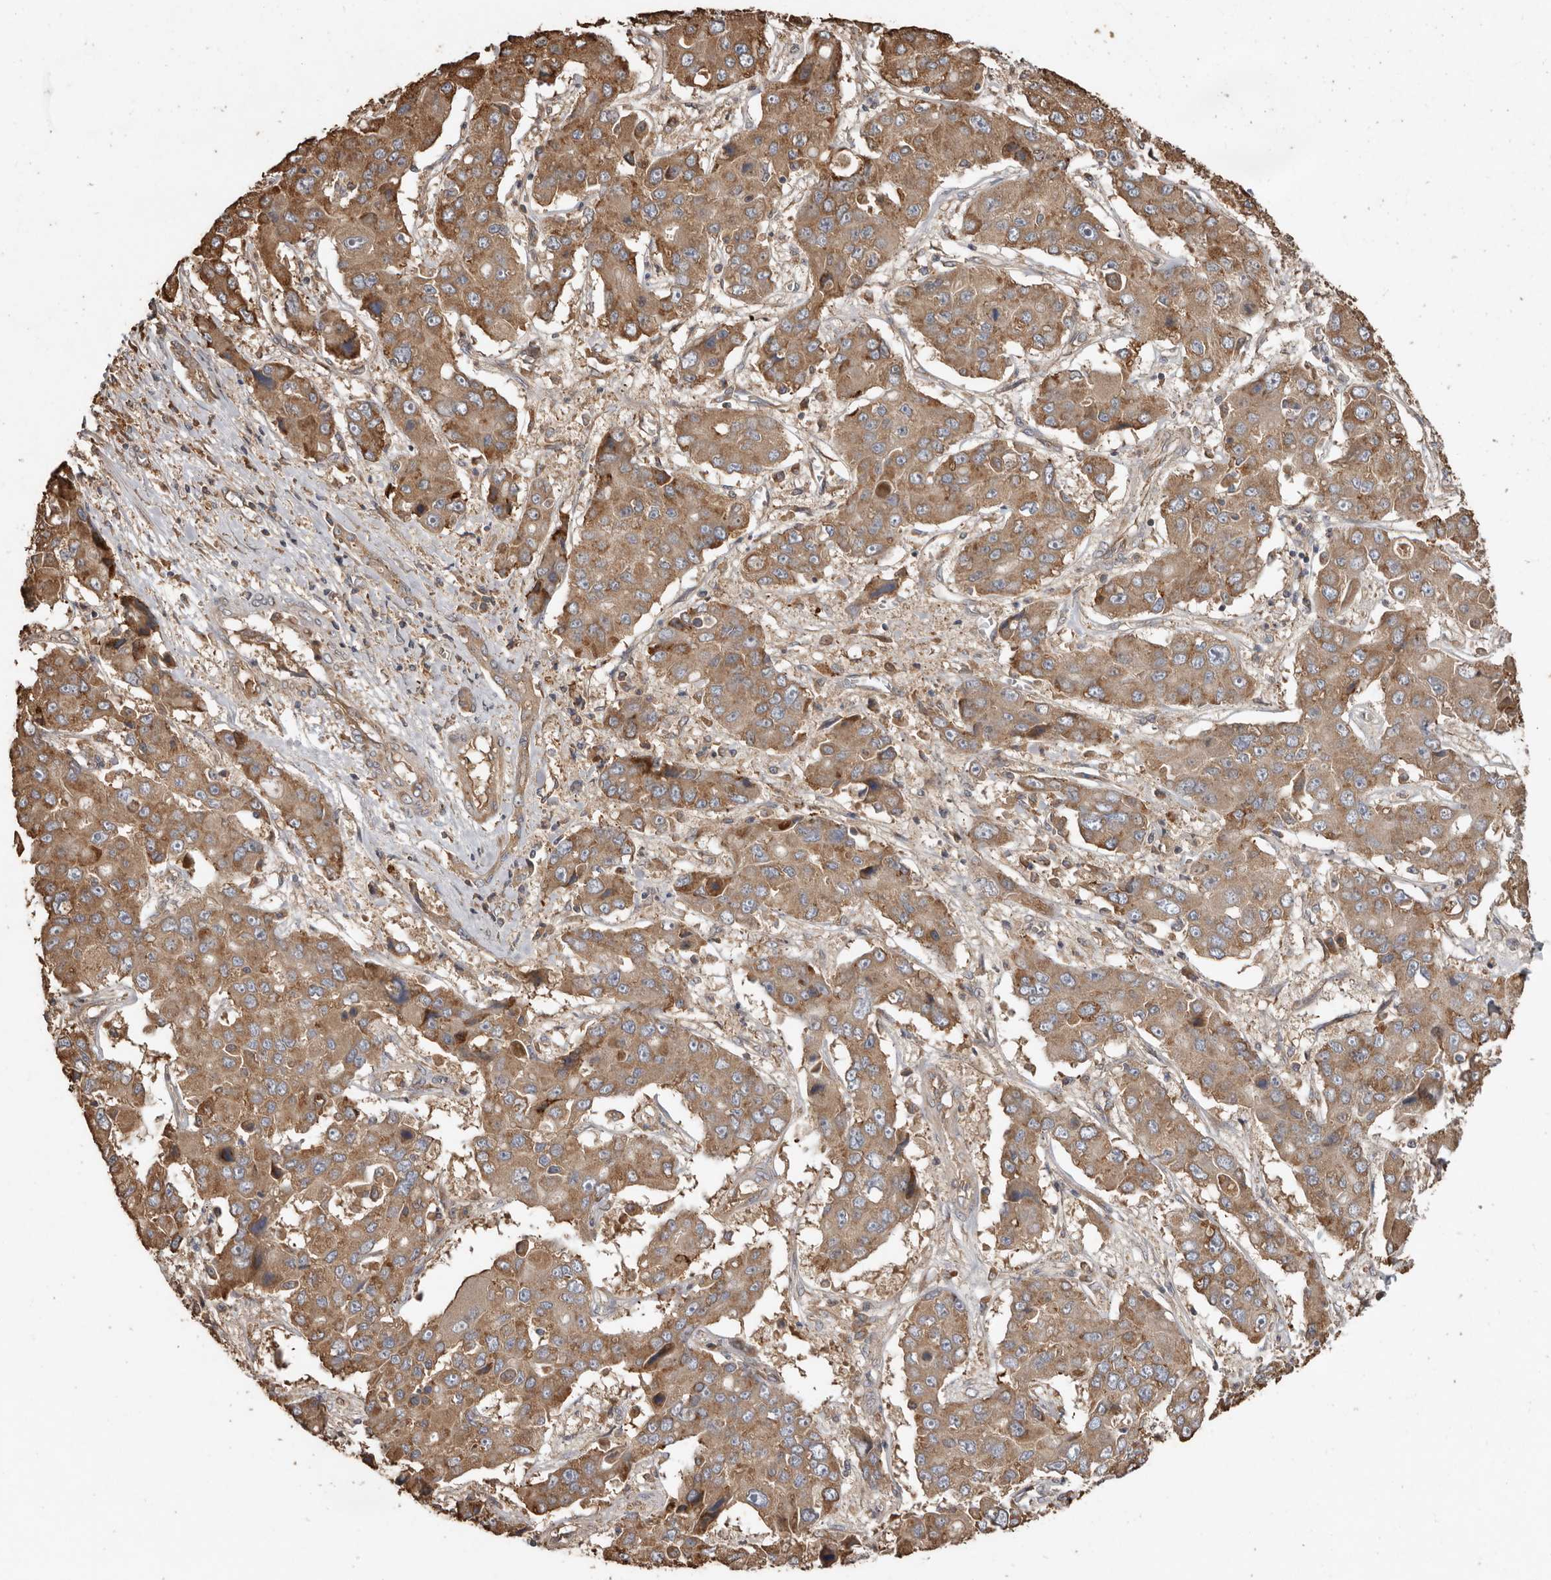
{"staining": {"intensity": "moderate", "quantity": ">75%", "location": "cytoplasmic/membranous"}, "tissue": "liver cancer", "cell_type": "Tumor cells", "image_type": "cancer", "snomed": [{"axis": "morphology", "description": "Cholangiocarcinoma"}, {"axis": "topography", "description": "Liver"}], "caption": "Immunohistochemical staining of human liver cancer exhibits moderate cytoplasmic/membranous protein positivity in approximately >75% of tumor cells.", "gene": "FLCN", "patient": {"sex": "male", "age": 67}}